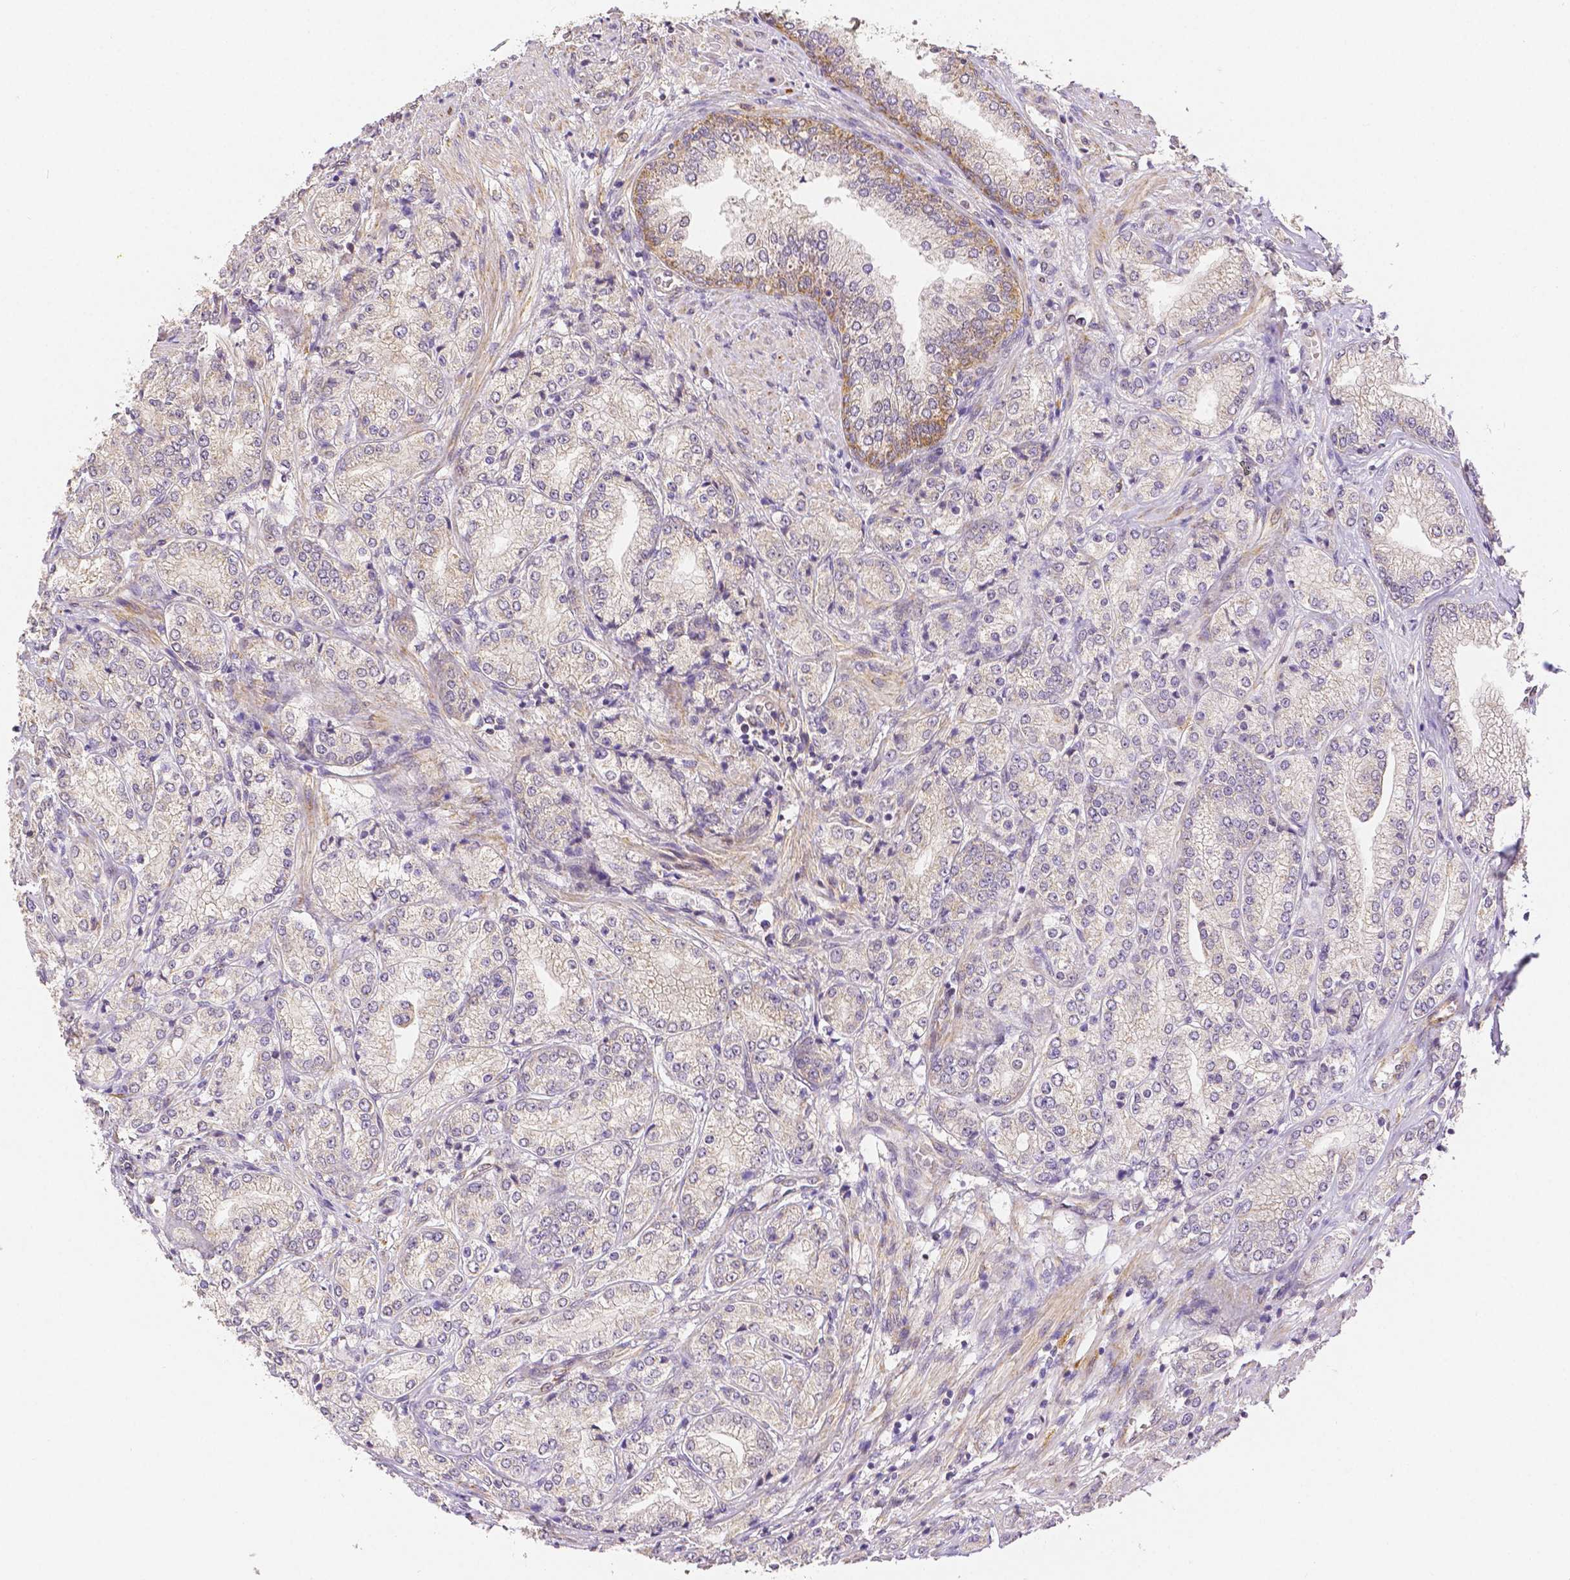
{"staining": {"intensity": "negative", "quantity": "none", "location": "none"}, "tissue": "prostate cancer", "cell_type": "Tumor cells", "image_type": "cancer", "snomed": [{"axis": "morphology", "description": "Adenocarcinoma, NOS"}, {"axis": "topography", "description": "Prostate"}], "caption": "This is an immunohistochemistry (IHC) photomicrograph of human prostate cancer. There is no staining in tumor cells.", "gene": "RHOT1", "patient": {"sex": "male", "age": 63}}